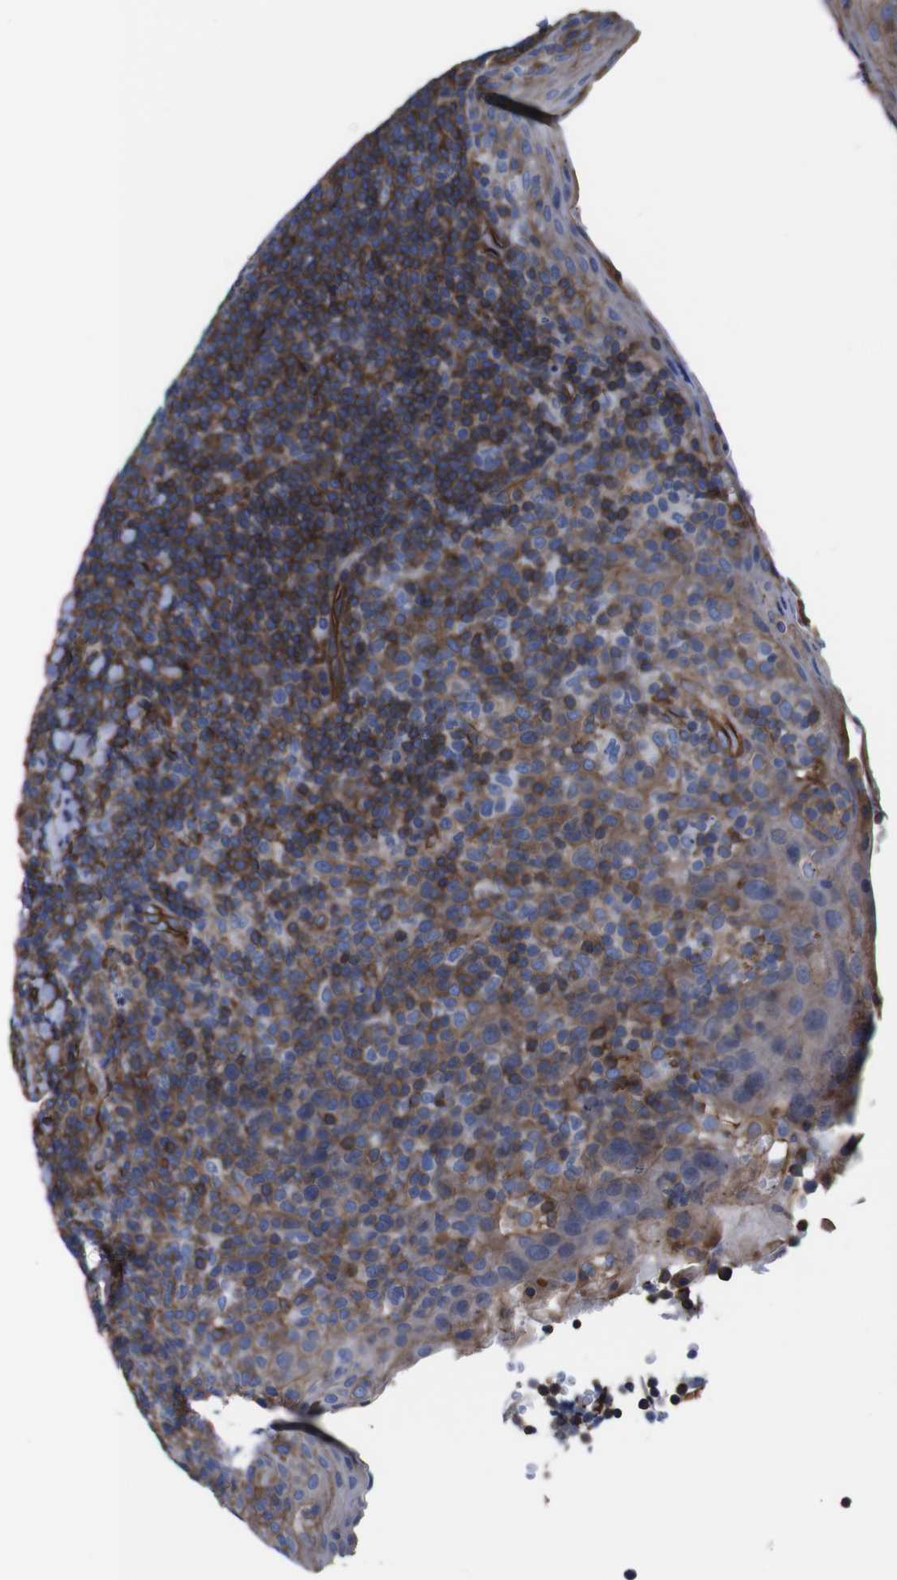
{"staining": {"intensity": "moderate", "quantity": "25%-75%", "location": "cytoplasmic/membranous"}, "tissue": "tonsil", "cell_type": "Germinal center cells", "image_type": "normal", "snomed": [{"axis": "morphology", "description": "Normal tissue, NOS"}, {"axis": "topography", "description": "Tonsil"}], "caption": "Protein analysis of benign tonsil exhibits moderate cytoplasmic/membranous staining in about 25%-75% of germinal center cells.", "gene": "SPTBN1", "patient": {"sex": "male", "age": 17}}